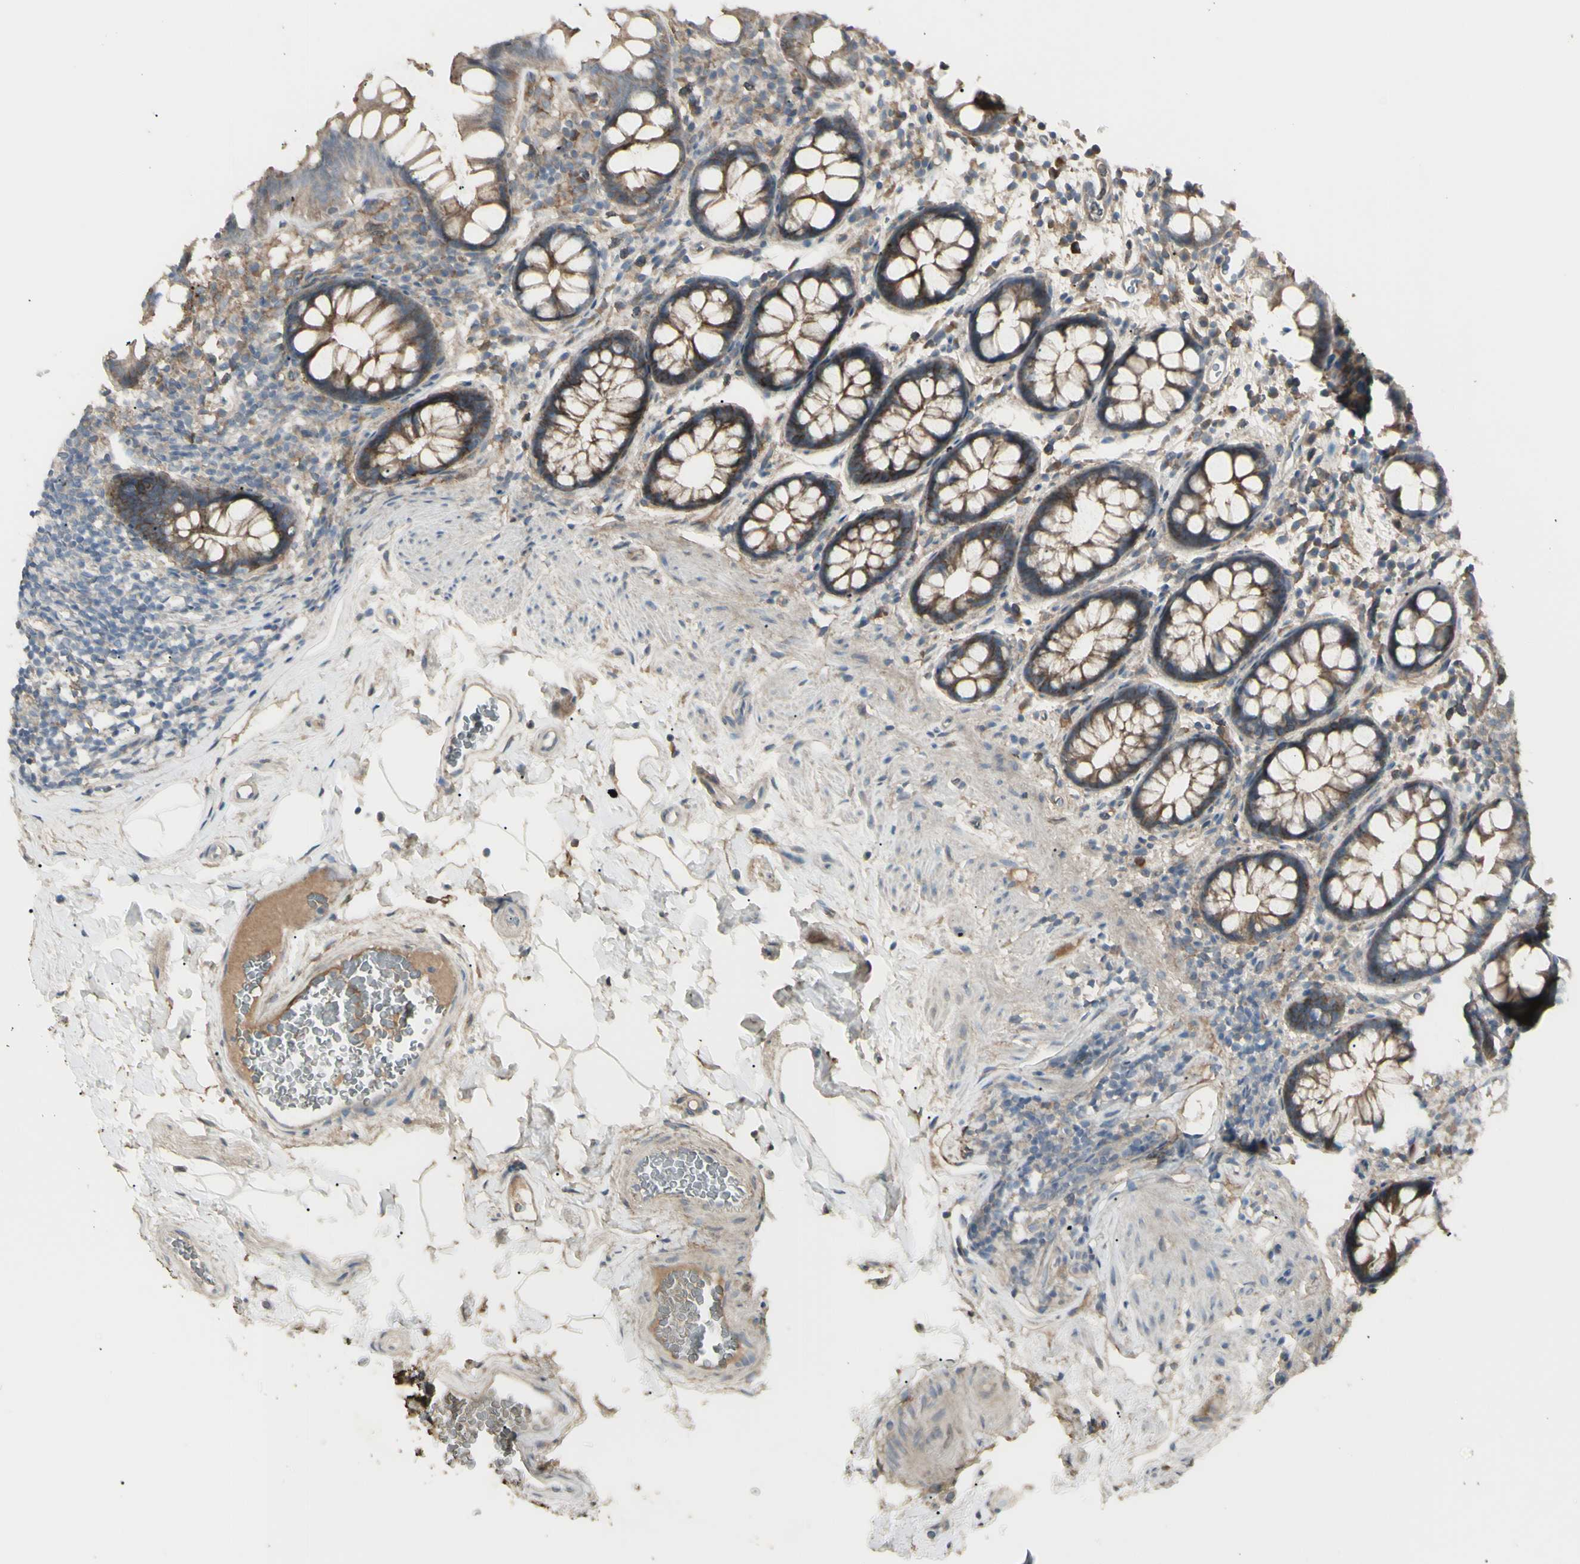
{"staining": {"intensity": "weak", "quantity": ">75%", "location": "cytoplasmic/membranous"}, "tissue": "colon", "cell_type": "Endothelial cells", "image_type": "normal", "snomed": [{"axis": "morphology", "description": "Normal tissue, NOS"}, {"axis": "topography", "description": "Colon"}], "caption": "High-magnification brightfield microscopy of benign colon stained with DAB (3,3'-diaminobenzidine) (brown) and counterstained with hematoxylin (blue). endothelial cells exhibit weak cytoplasmic/membranous staining is seen in approximately>75% of cells. (Stains: DAB (3,3'-diaminobenzidine) in brown, nuclei in blue, Microscopy: brightfield microscopy at high magnification).", "gene": "CD276", "patient": {"sex": "female", "age": 80}}